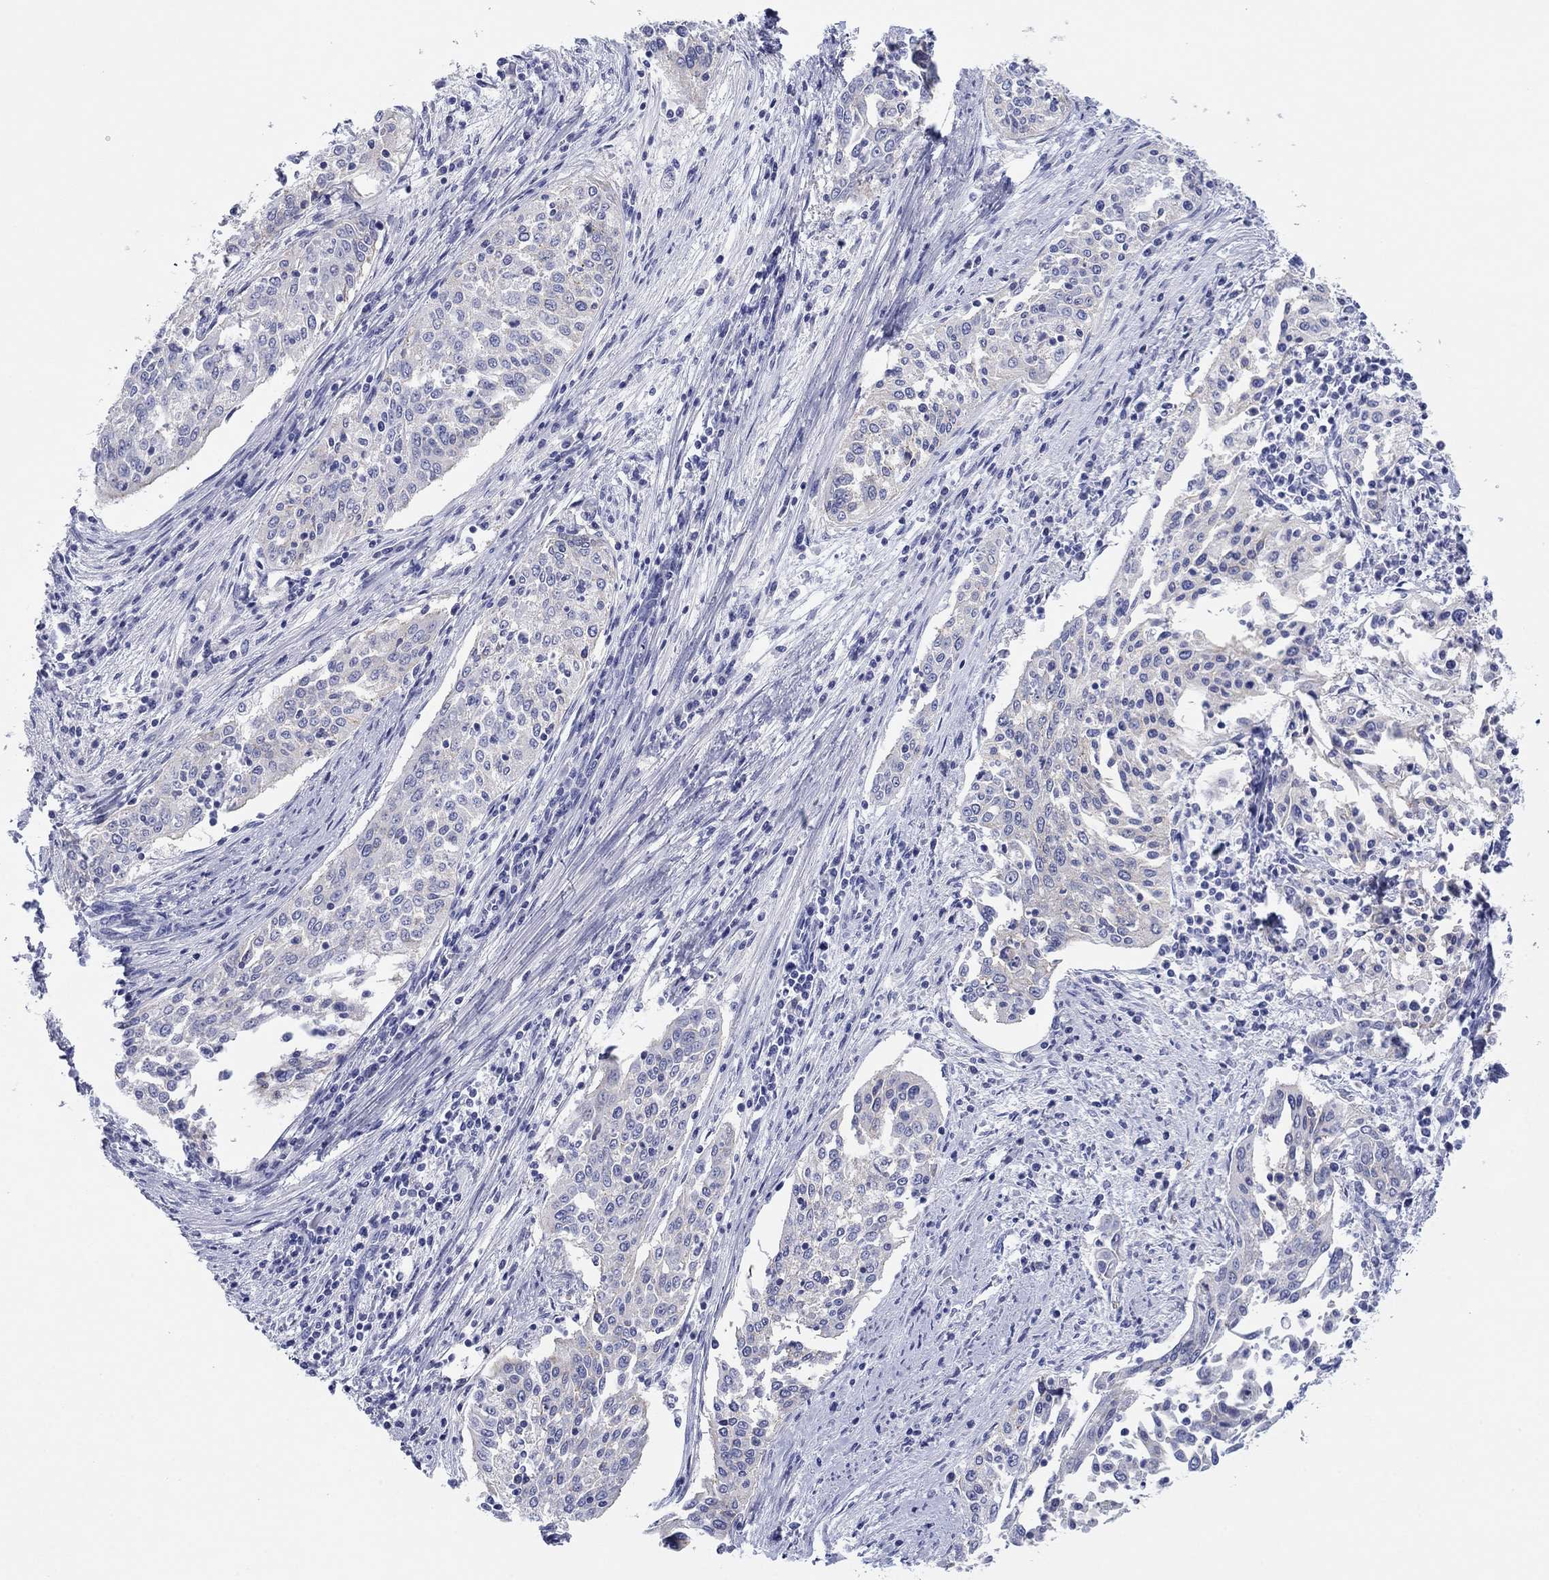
{"staining": {"intensity": "negative", "quantity": "none", "location": "none"}, "tissue": "cervical cancer", "cell_type": "Tumor cells", "image_type": "cancer", "snomed": [{"axis": "morphology", "description": "Squamous cell carcinoma, NOS"}, {"axis": "topography", "description": "Cervix"}], "caption": "Immunohistochemistry (IHC) image of cervical cancer stained for a protein (brown), which exhibits no staining in tumor cells. (DAB (3,3'-diaminobenzidine) immunohistochemistry (IHC) visualized using brightfield microscopy, high magnification).", "gene": "ATP1B1", "patient": {"sex": "female", "age": 41}}